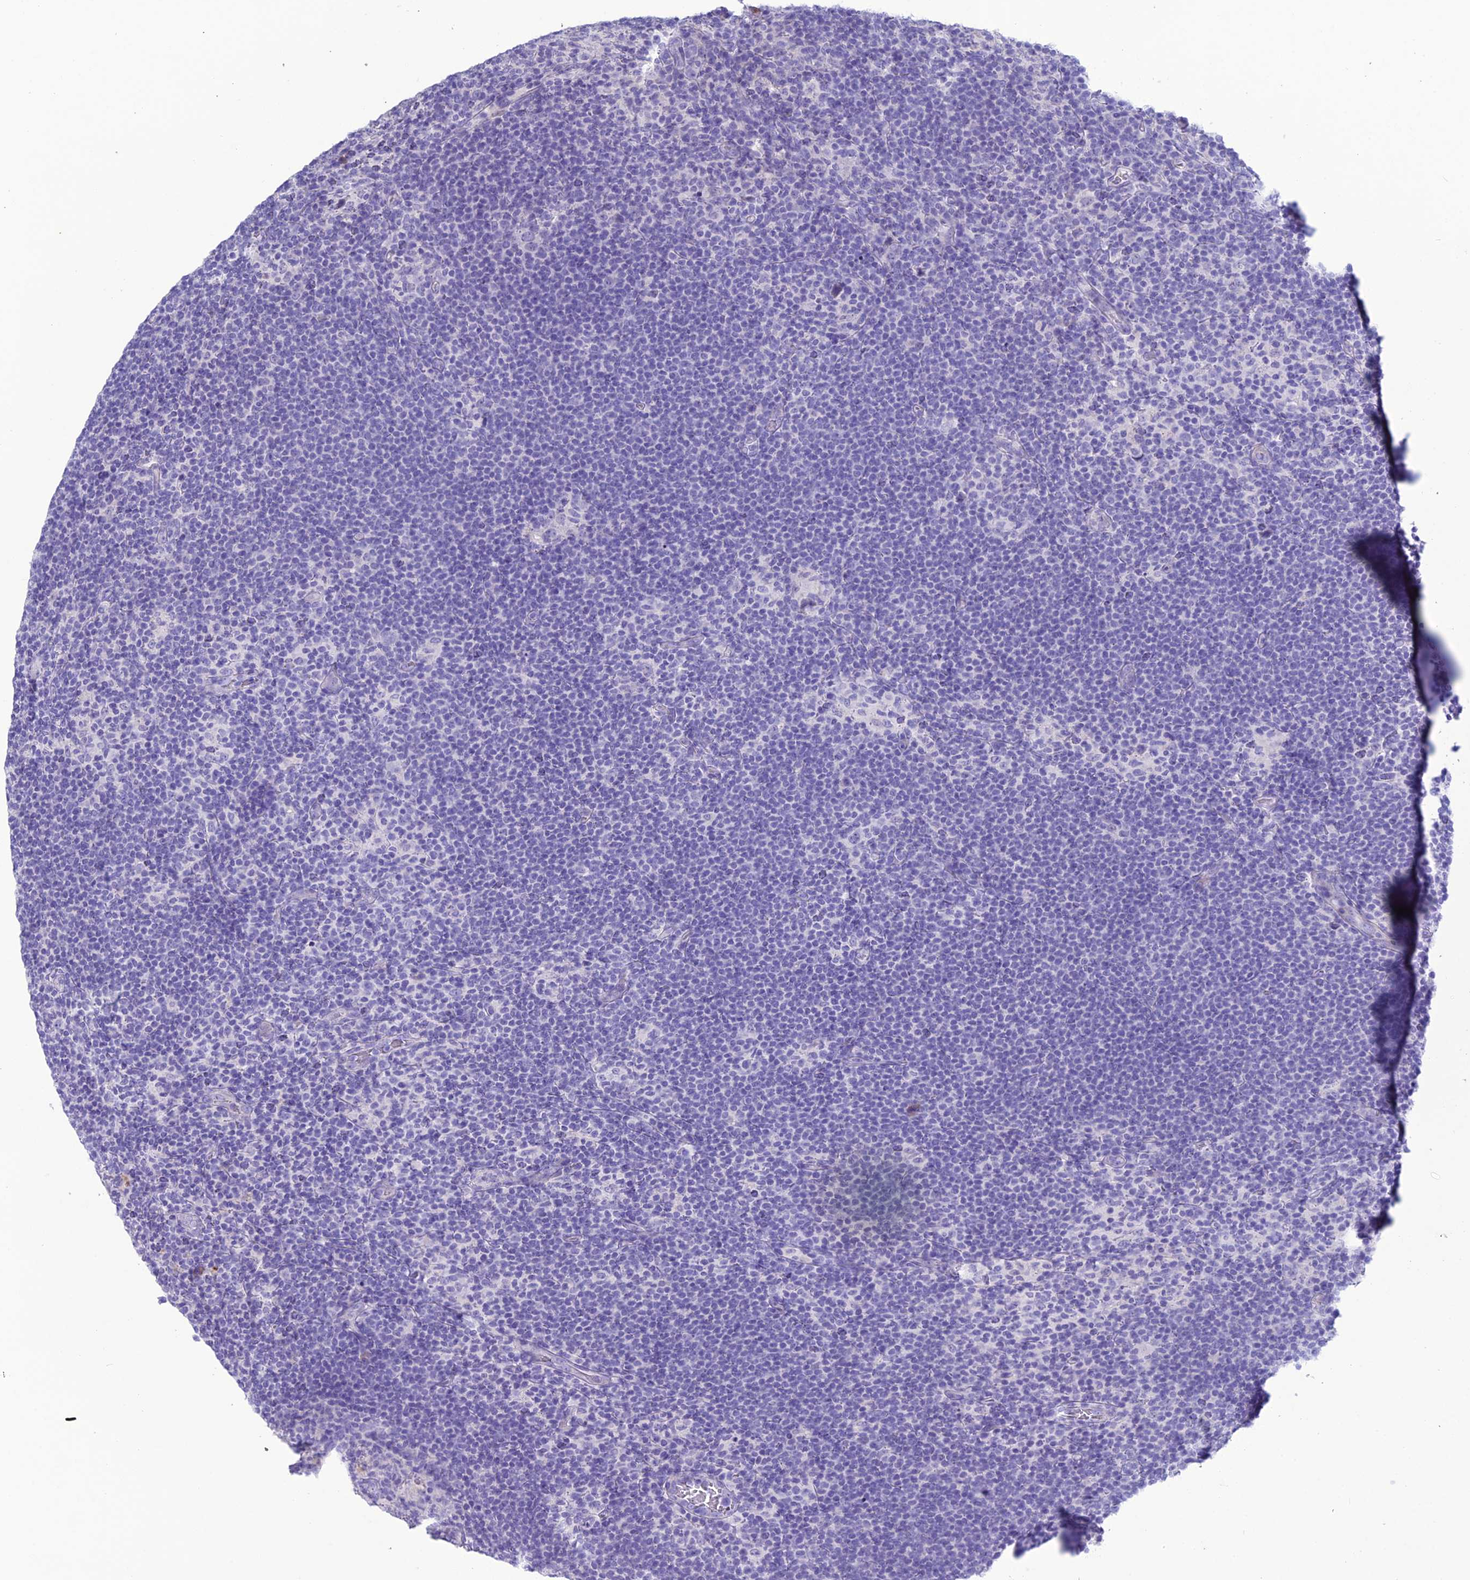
{"staining": {"intensity": "negative", "quantity": "none", "location": "none"}, "tissue": "lymphoma", "cell_type": "Tumor cells", "image_type": "cancer", "snomed": [{"axis": "morphology", "description": "Hodgkin's disease, NOS"}, {"axis": "topography", "description": "Lymph node"}], "caption": "Immunohistochemistry (IHC) image of Hodgkin's disease stained for a protein (brown), which displays no staining in tumor cells.", "gene": "CLEC2L", "patient": {"sex": "female", "age": 57}}